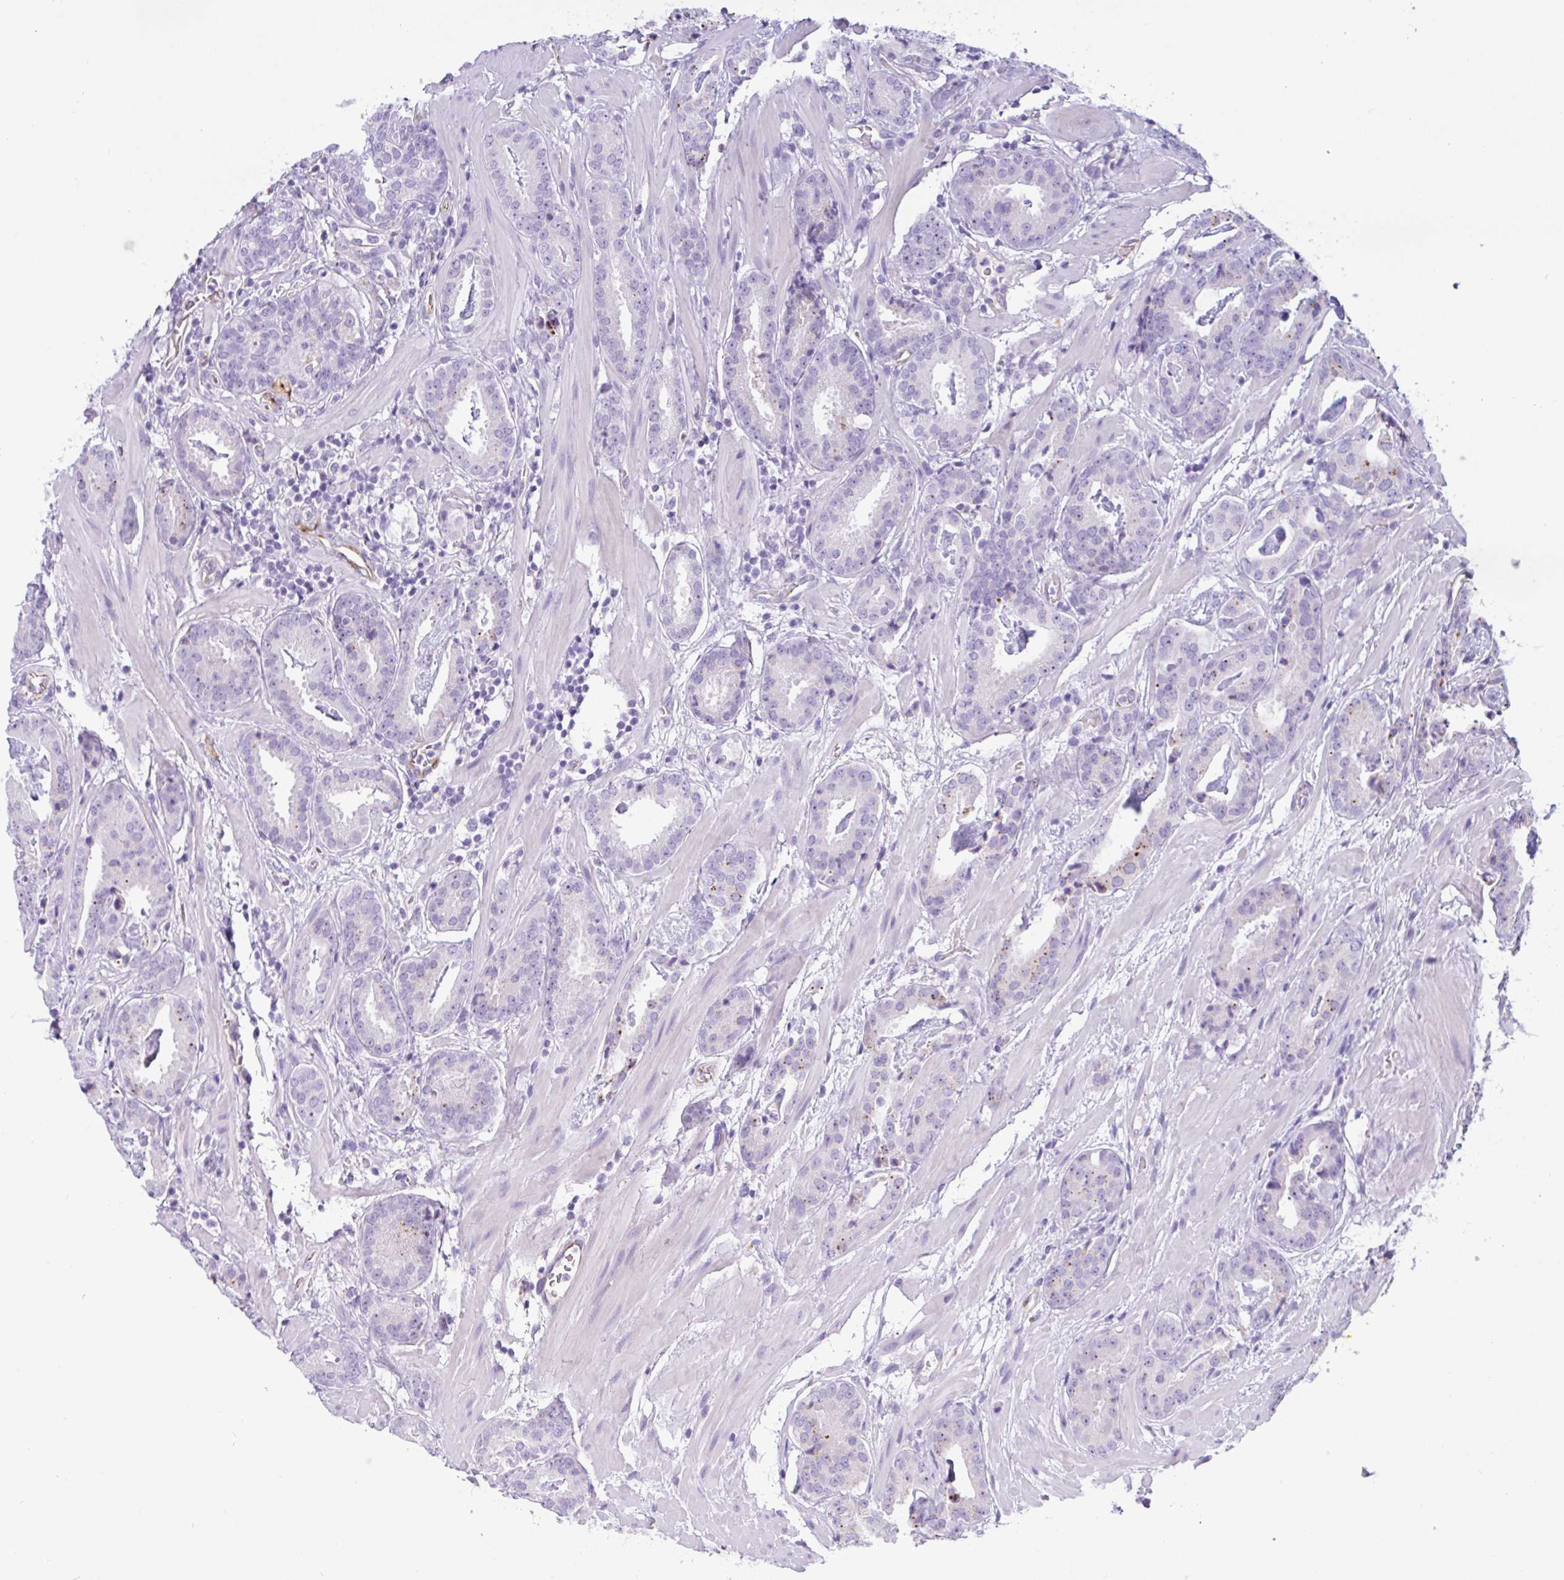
{"staining": {"intensity": "moderate", "quantity": "<25%", "location": "cytoplasmic/membranous"}, "tissue": "prostate cancer", "cell_type": "Tumor cells", "image_type": "cancer", "snomed": [{"axis": "morphology", "description": "Adenocarcinoma, Low grade"}, {"axis": "topography", "description": "Prostate"}], "caption": "This image demonstrates IHC staining of human prostate adenocarcinoma (low-grade), with low moderate cytoplasmic/membranous staining in about <25% of tumor cells.", "gene": "NDUFAF8", "patient": {"sex": "male", "age": 62}}